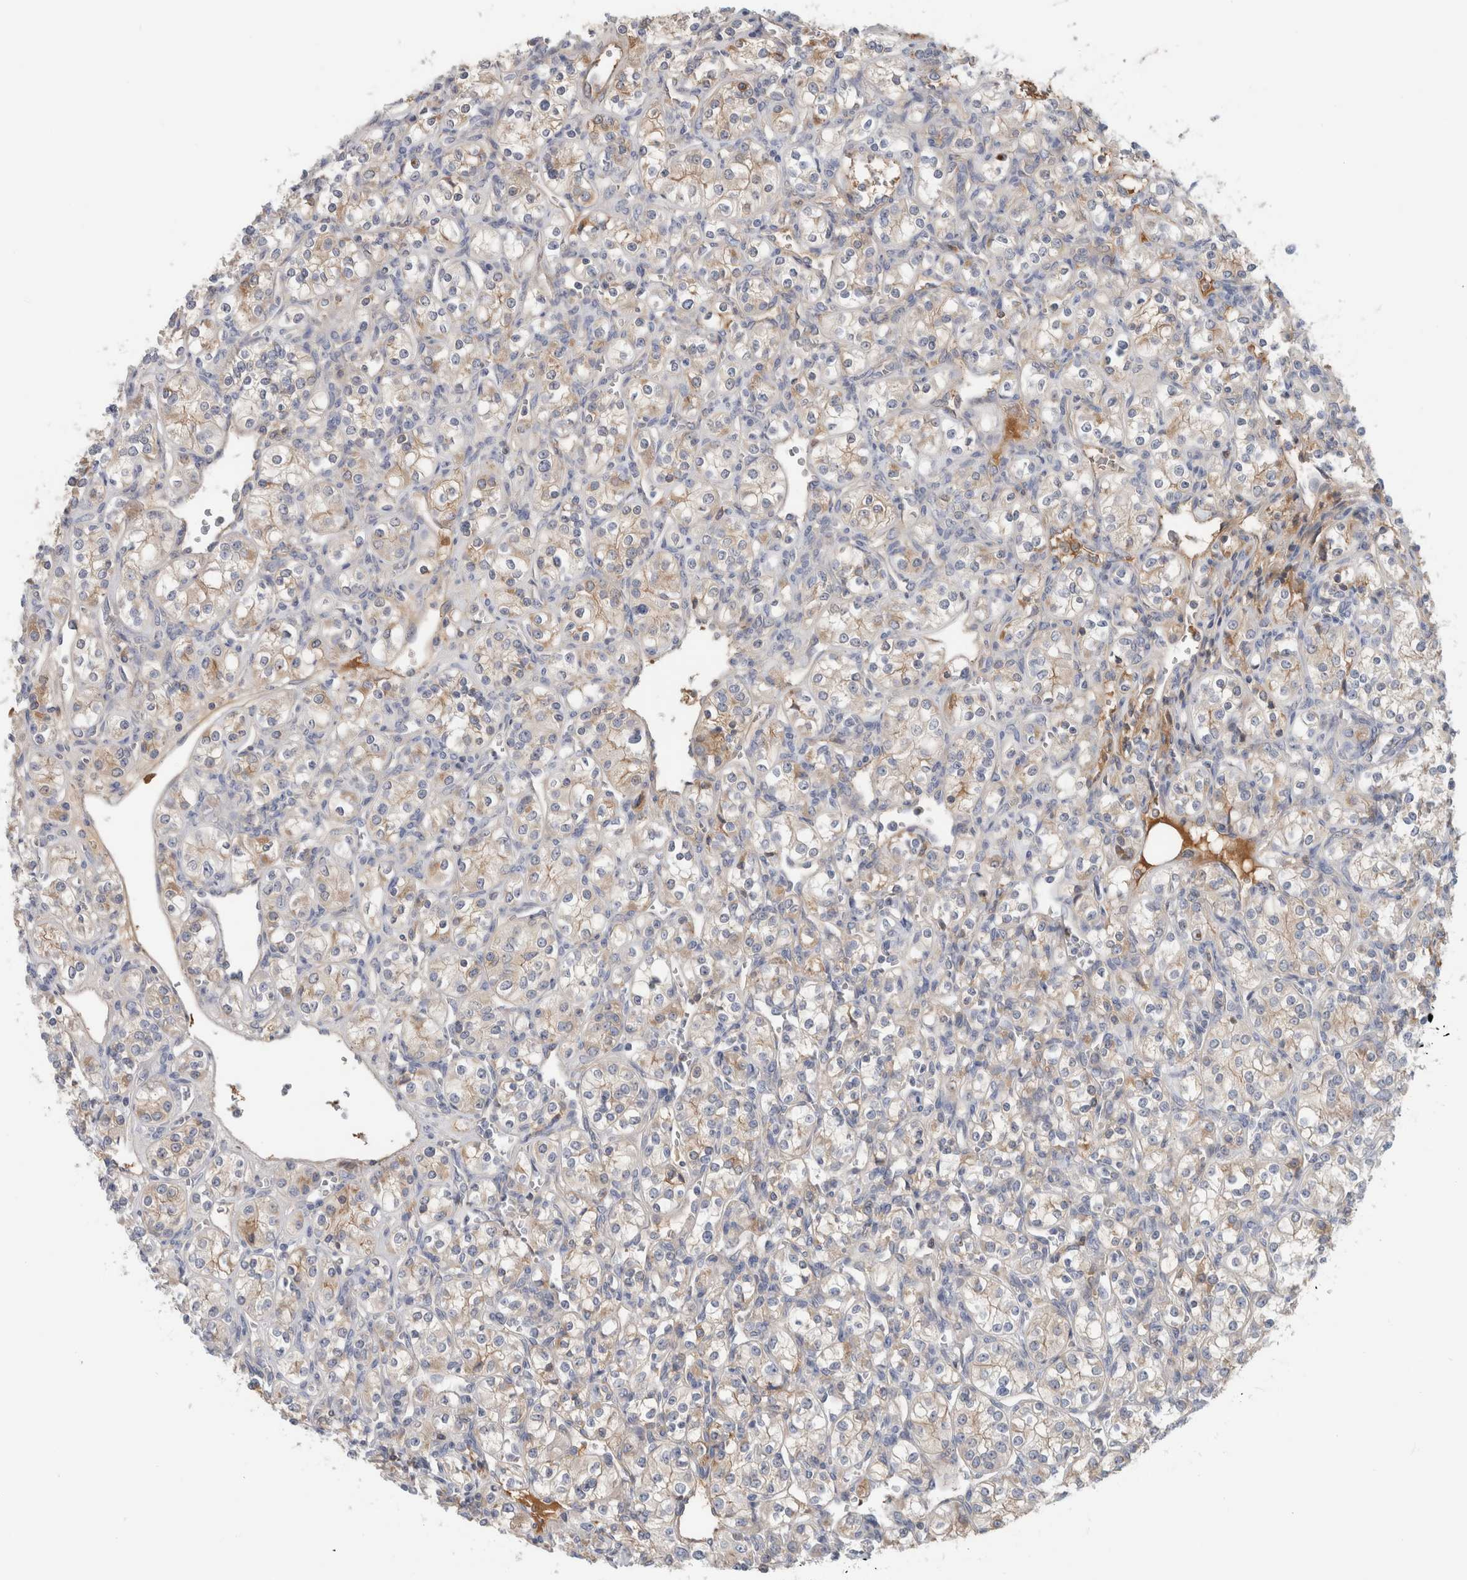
{"staining": {"intensity": "weak", "quantity": "25%-75%", "location": "cytoplasmic/membranous"}, "tissue": "renal cancer", "cell_type": "Tumor cells", "image_type": "cancer", "snomed": [{"axis": "morphology", "description": "Adenocarcinoma, NOS"}, {"axis": "topography", "description": "Kidney"}], "caption": "A brown stain shows weak cytoplasmic/membranous staining of a protein in renal cancer (adenocarcinoma) tumor cells. Immunohistochemistry (ihc) stains the protein in brown and the nuclei are stained blue.", "gene": "CFI", "patient": {"sex": "male", "age": 77}}